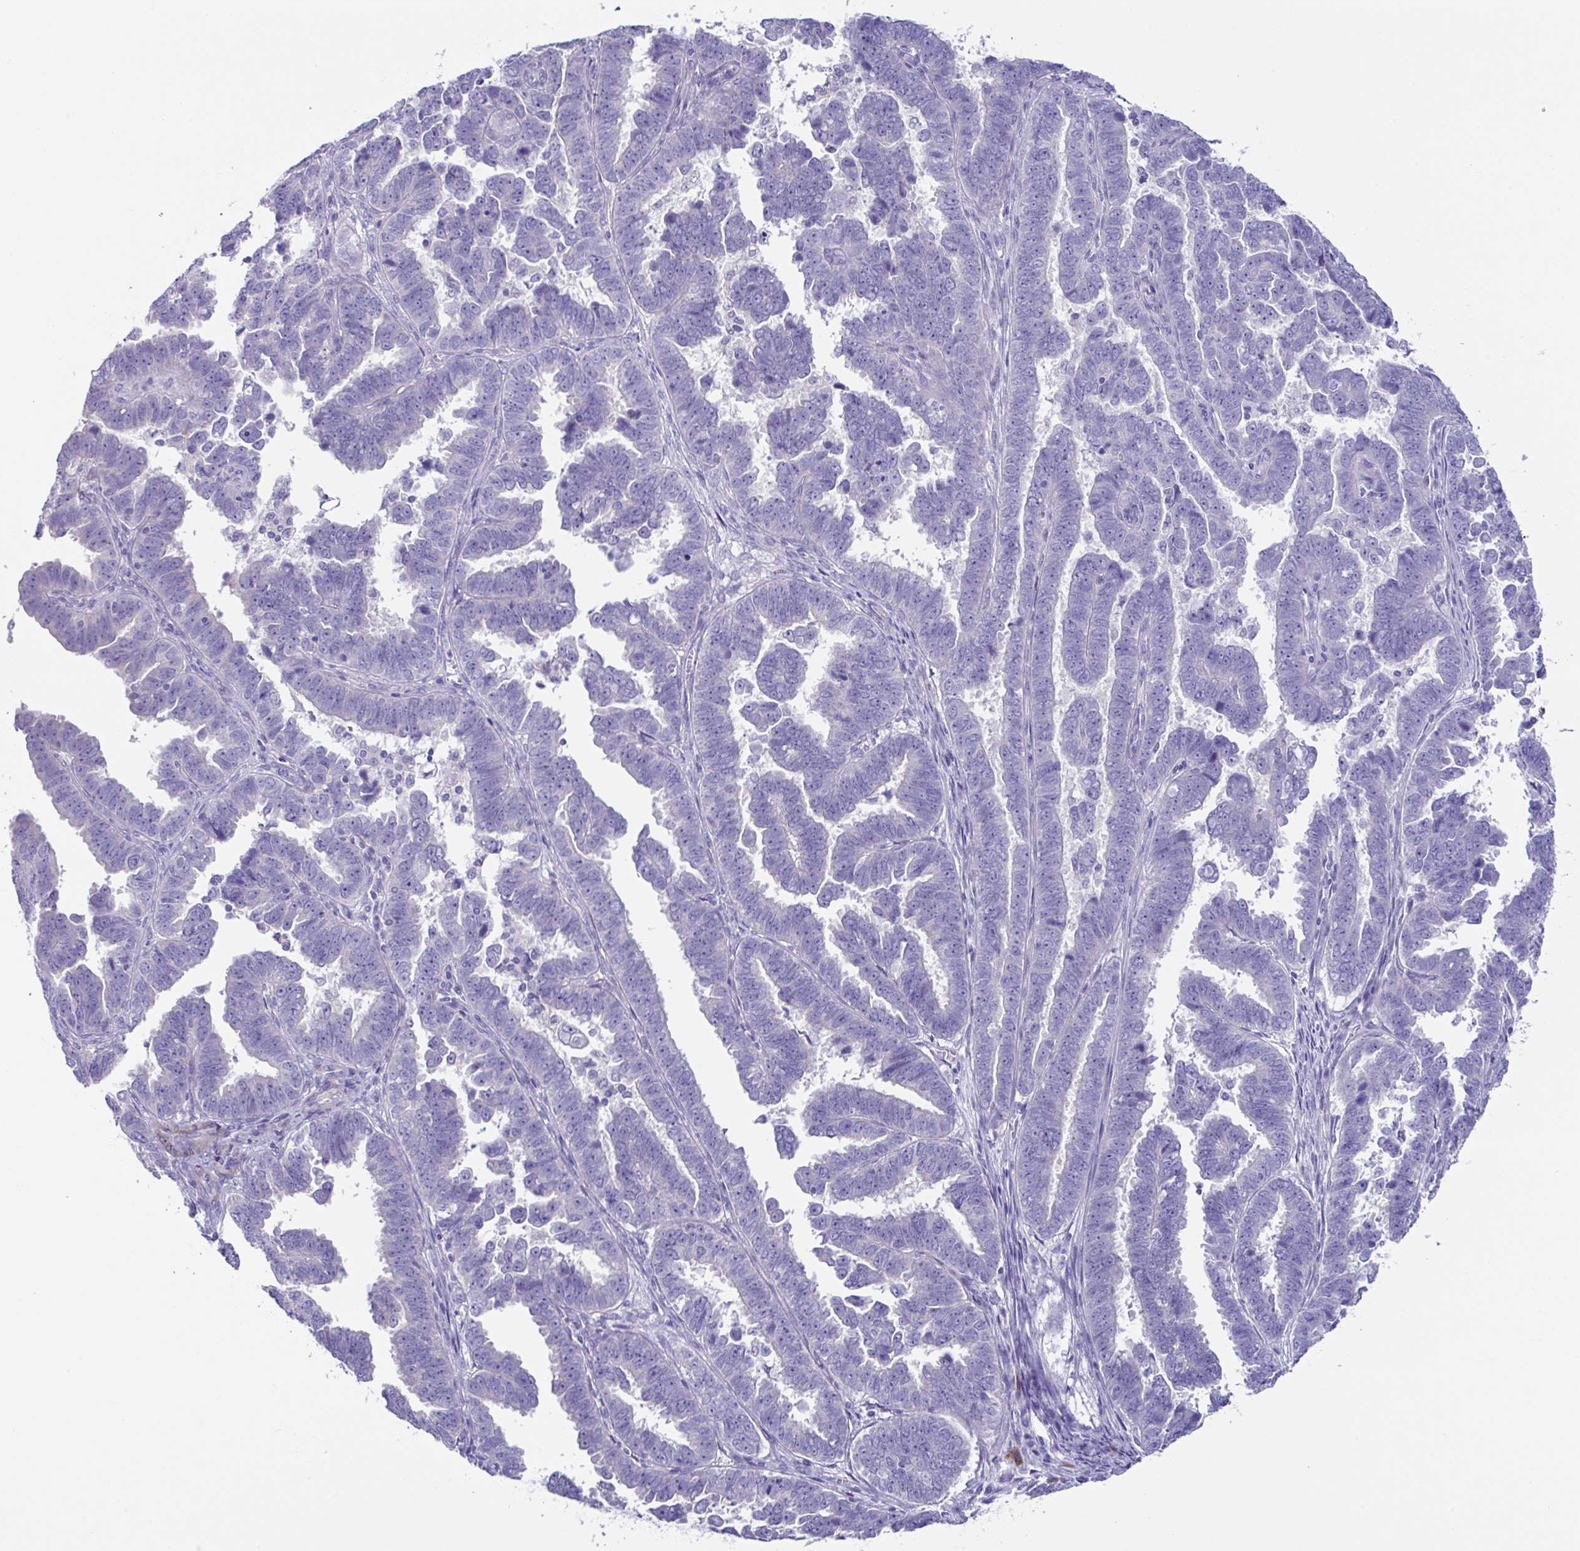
{"staining": {"intensity": "negative", "quantity": "none", "location": "none"}, "tissue": "endometrial cancer", "cell_type": "Tumor cells", "image_type": "cancer", "snomed": [{"axis": "morphology", "description": "Adenocarcinoma, NOS"}, {"axis": "topography", "description": "Endometrium"}], "caption": "DAB (3,3'-diaminobenzidine) immunohistochemical staining of human endometrial adenocarcinoma displays no significant staining in tumor cells.", "gene": "MED11", "patient": {"sex": "female", "age": 75}}